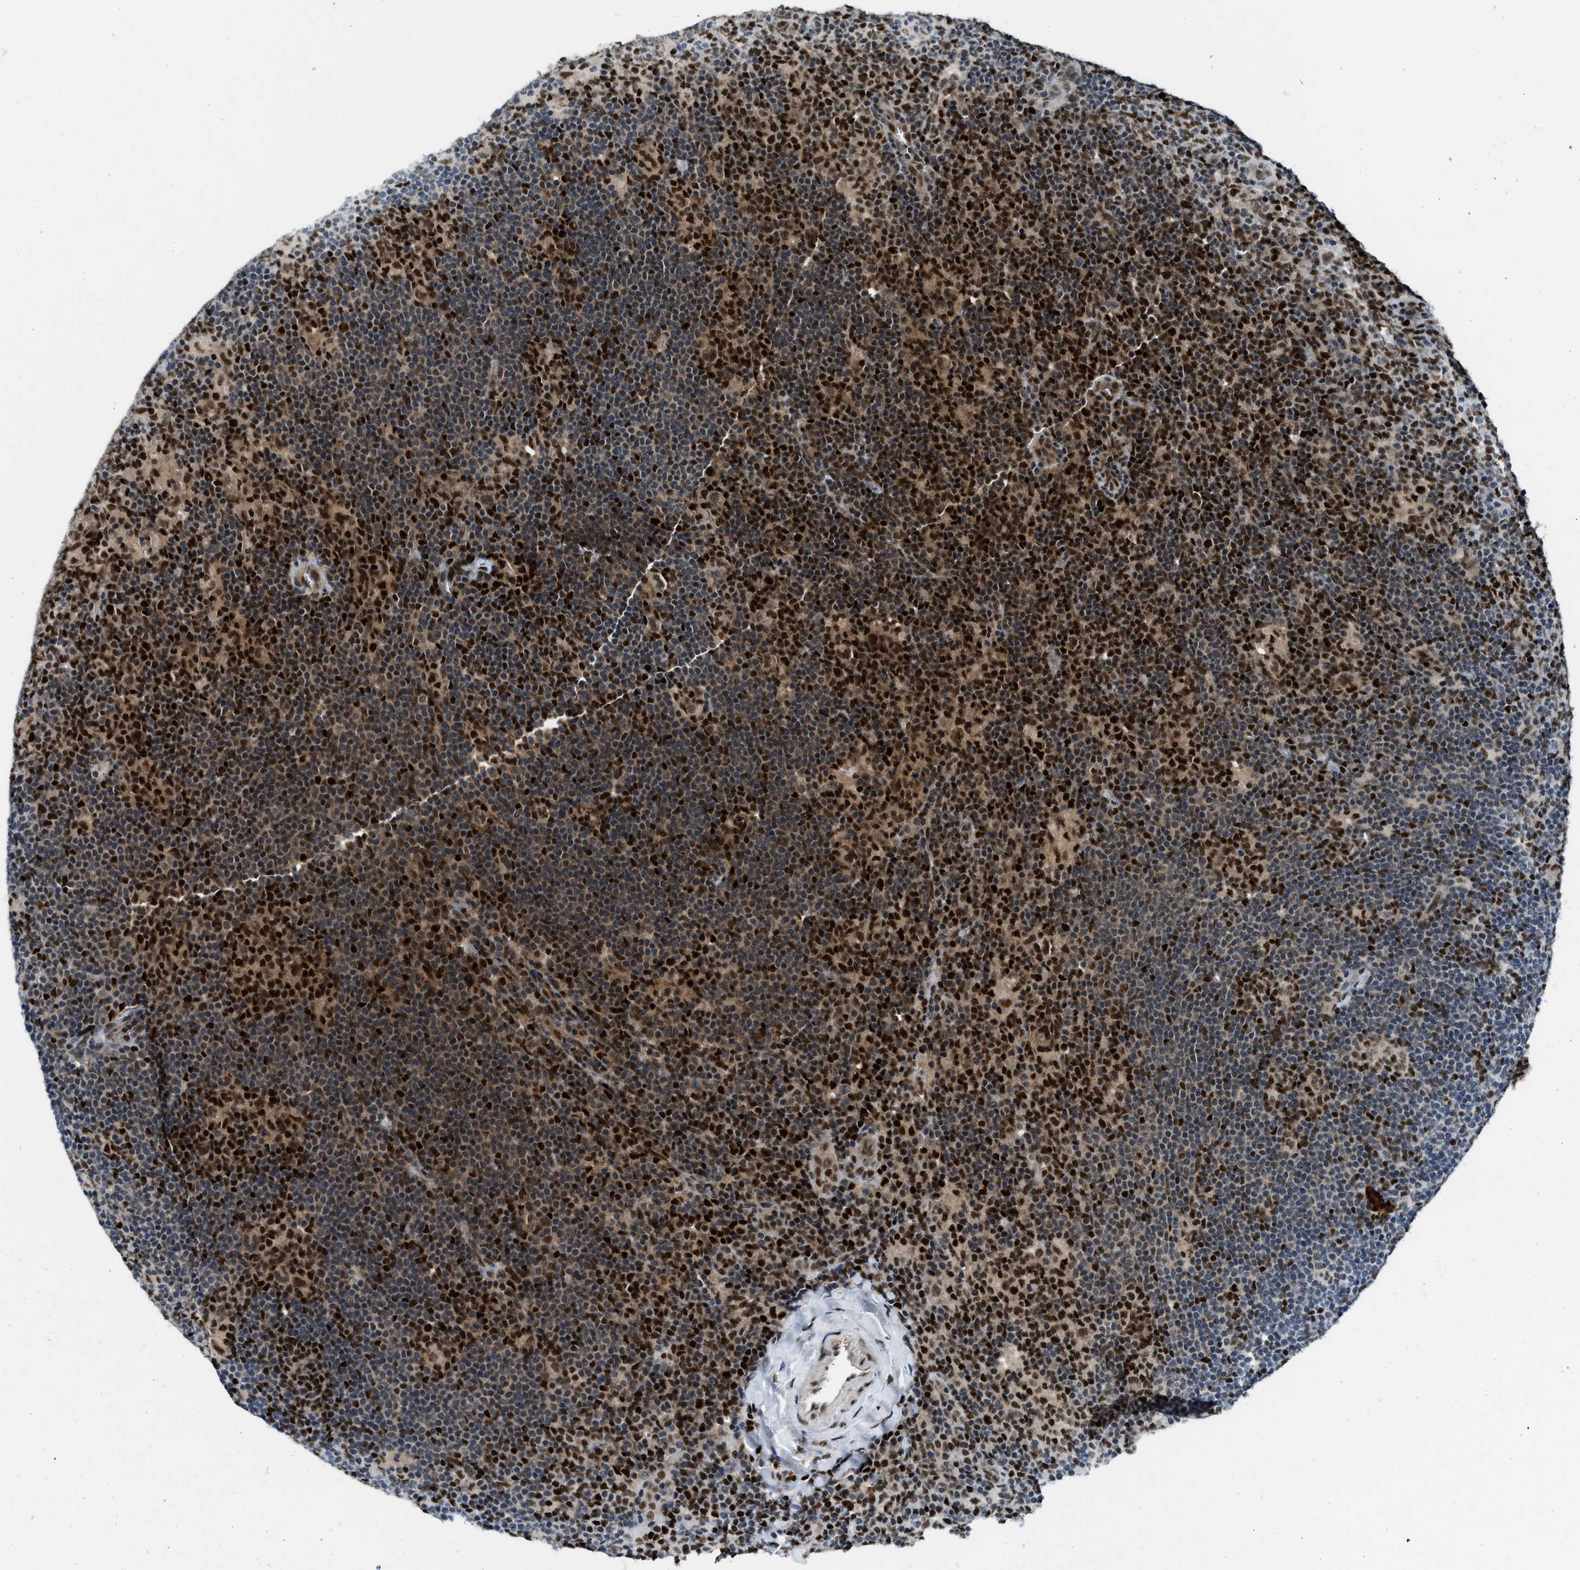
{"staining": {"intensity": "strong", "quantity": ">75%", "location": "nuclear"}, "tissue": "lymphoma", "cell_type": "Tumor cells", "image_type": "cancer", "snomed": [{"axis": "morphology", "description": "Hodgkin's disease, NOS"}, {"axis": "topography", "description": "Lymph node"}], "caption": "Immunohistochemical staining of lymphoma exhibits high levels of strong nuclear expression in approximately >75% of tumor cells. The staining was performed using DAB, with brown indicating positive protein expression. Nuclei are stained blue with hematoxylin.", "gene": "NCOA1", "patient": {"sex": "female", "age": 57}}